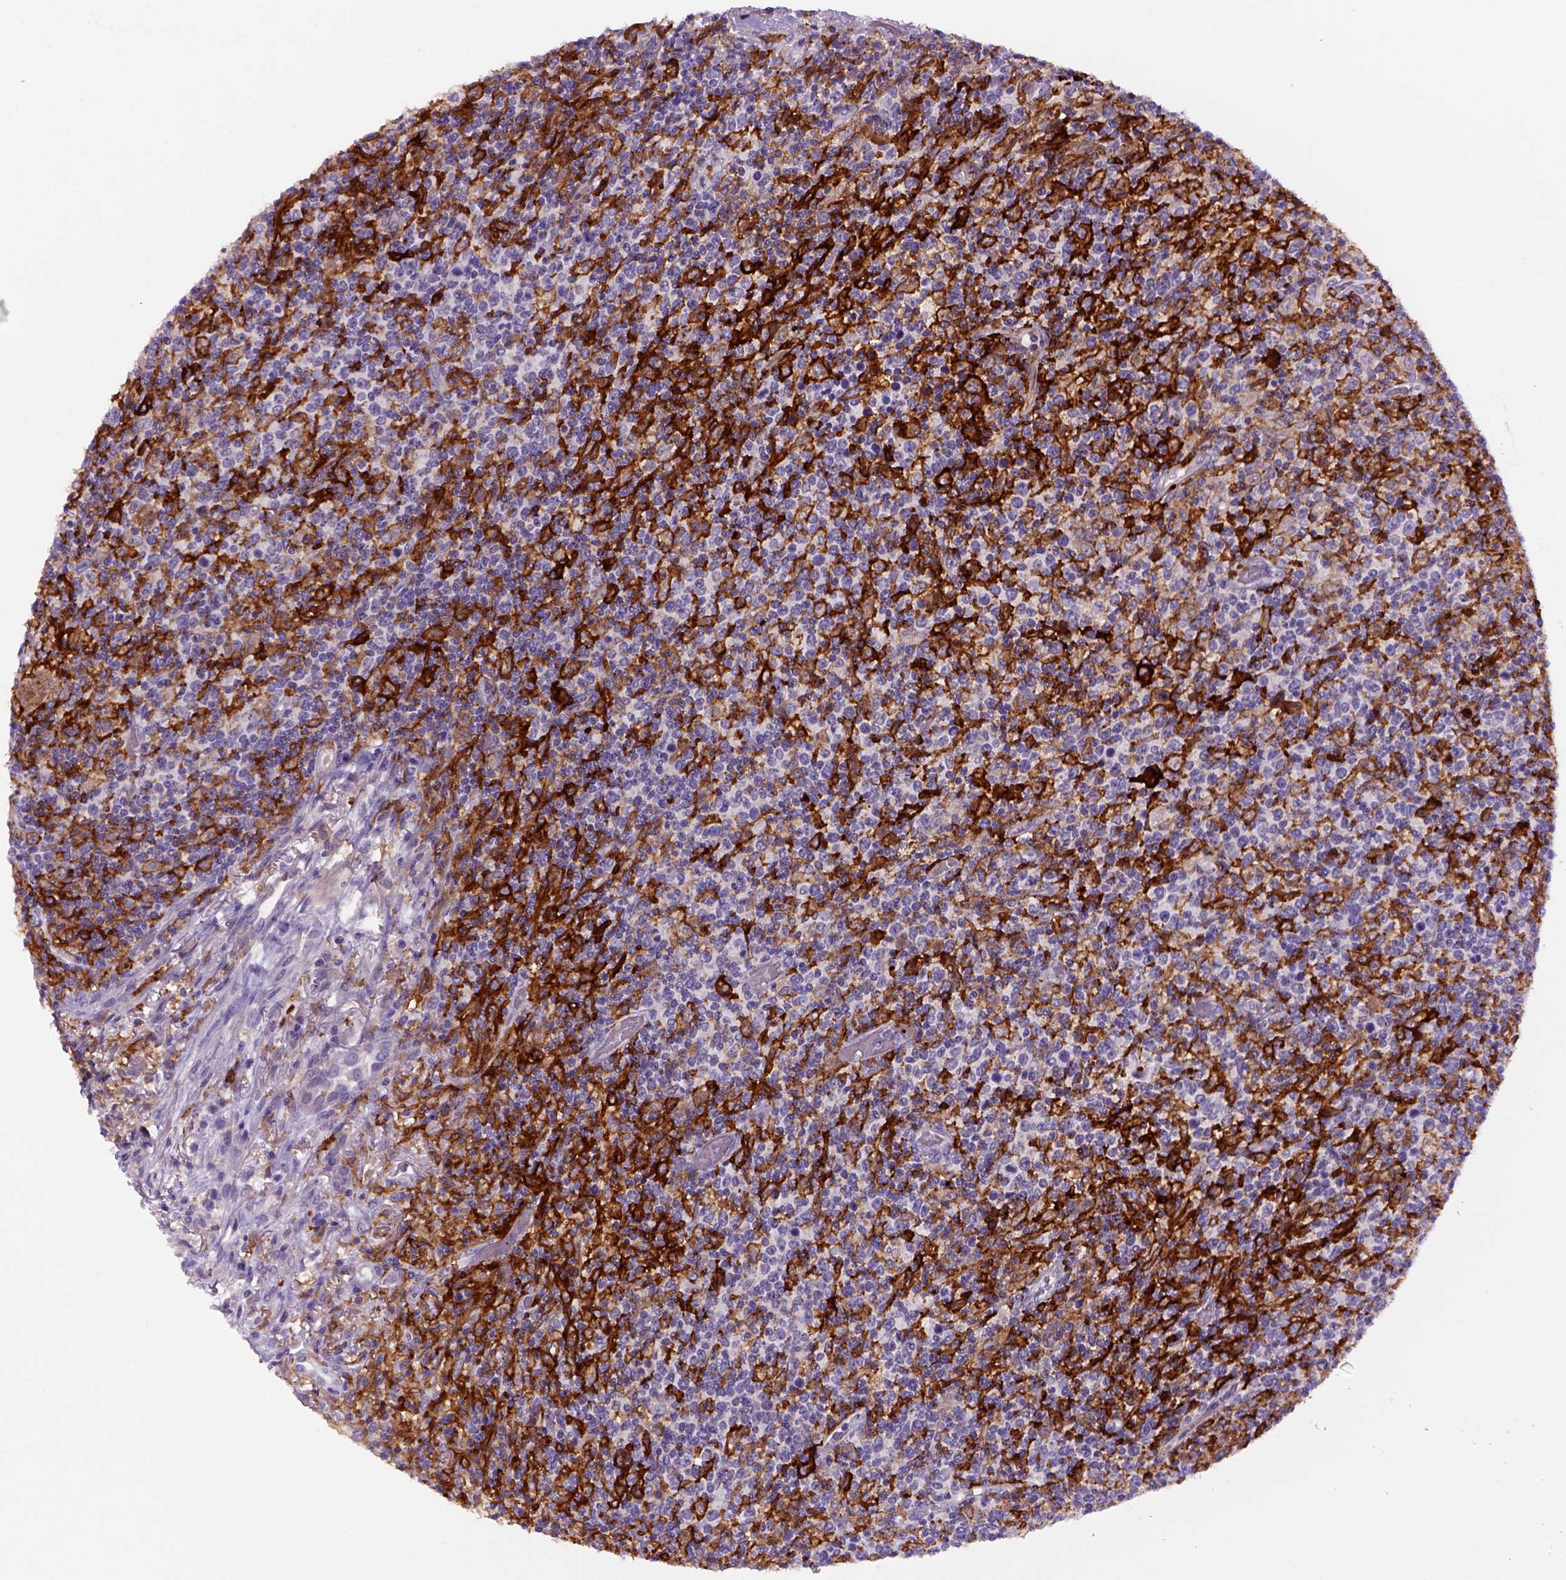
{"staining": {"intensity": "negative", "quantity": "none", "location": "none"}, "tissue": "lymphoma", "cell_type": "Tumor cells", "image_type": "cancer", "snomed": [{"axis": "morphology", "description": "Malignant lymphoma, non-Hodgkin's type, High grade"}, {"axis": "topography", "description": "Lung"}], "caption": "An image of high-grade malignant lymphoma, non-Hodgkin's type stained for a protein exhibits no brown staining in tumor cells. Brightfield microscopy of IHC stained with DAB (brown) and hematoxylin (blue), captured at high magnification.", "gene": "CD14", "patient": {"sex": "male", "age": 79}}